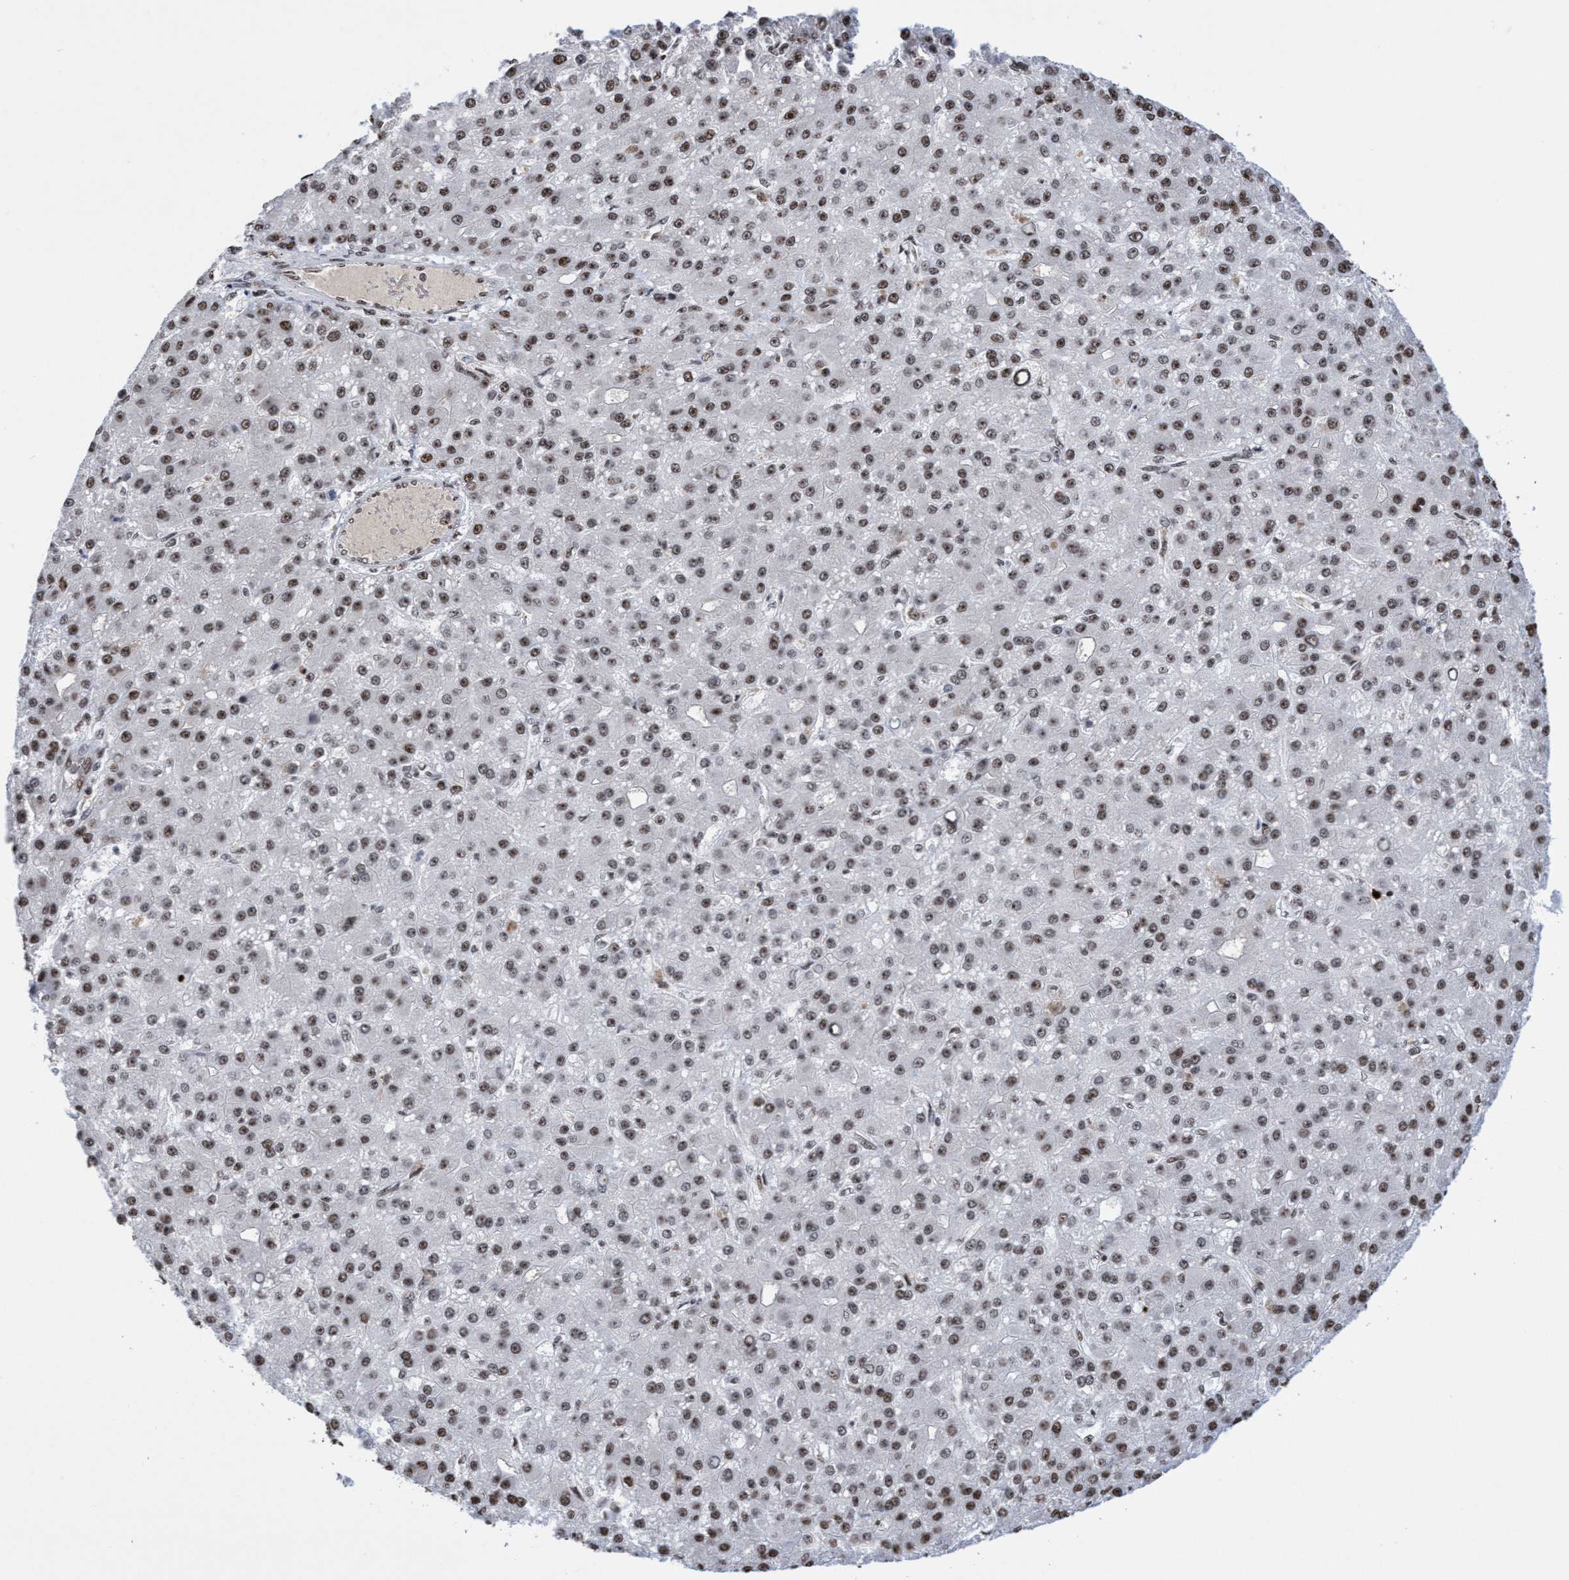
{"staining": {"intensity": "moderate", "quantity": ">75%", "location": "nuclear"}, "tissue": "liver cancer", "cell_type": "Tumor cells", "image_type": "cancer", "snomed": [{"axis": "morphology", "description": "Carcinoma, Hepatocellular, NOS"}, {"axis": "topography", "description": "Liver"}], "caption": "Protein expression analysis of liver hepatocellular carcinoma exhibits moderate nuclear positivity in about >75% of tumor cells.", "gene": "EFCAB10", "patient": {"sex": "male", "age": 67}}